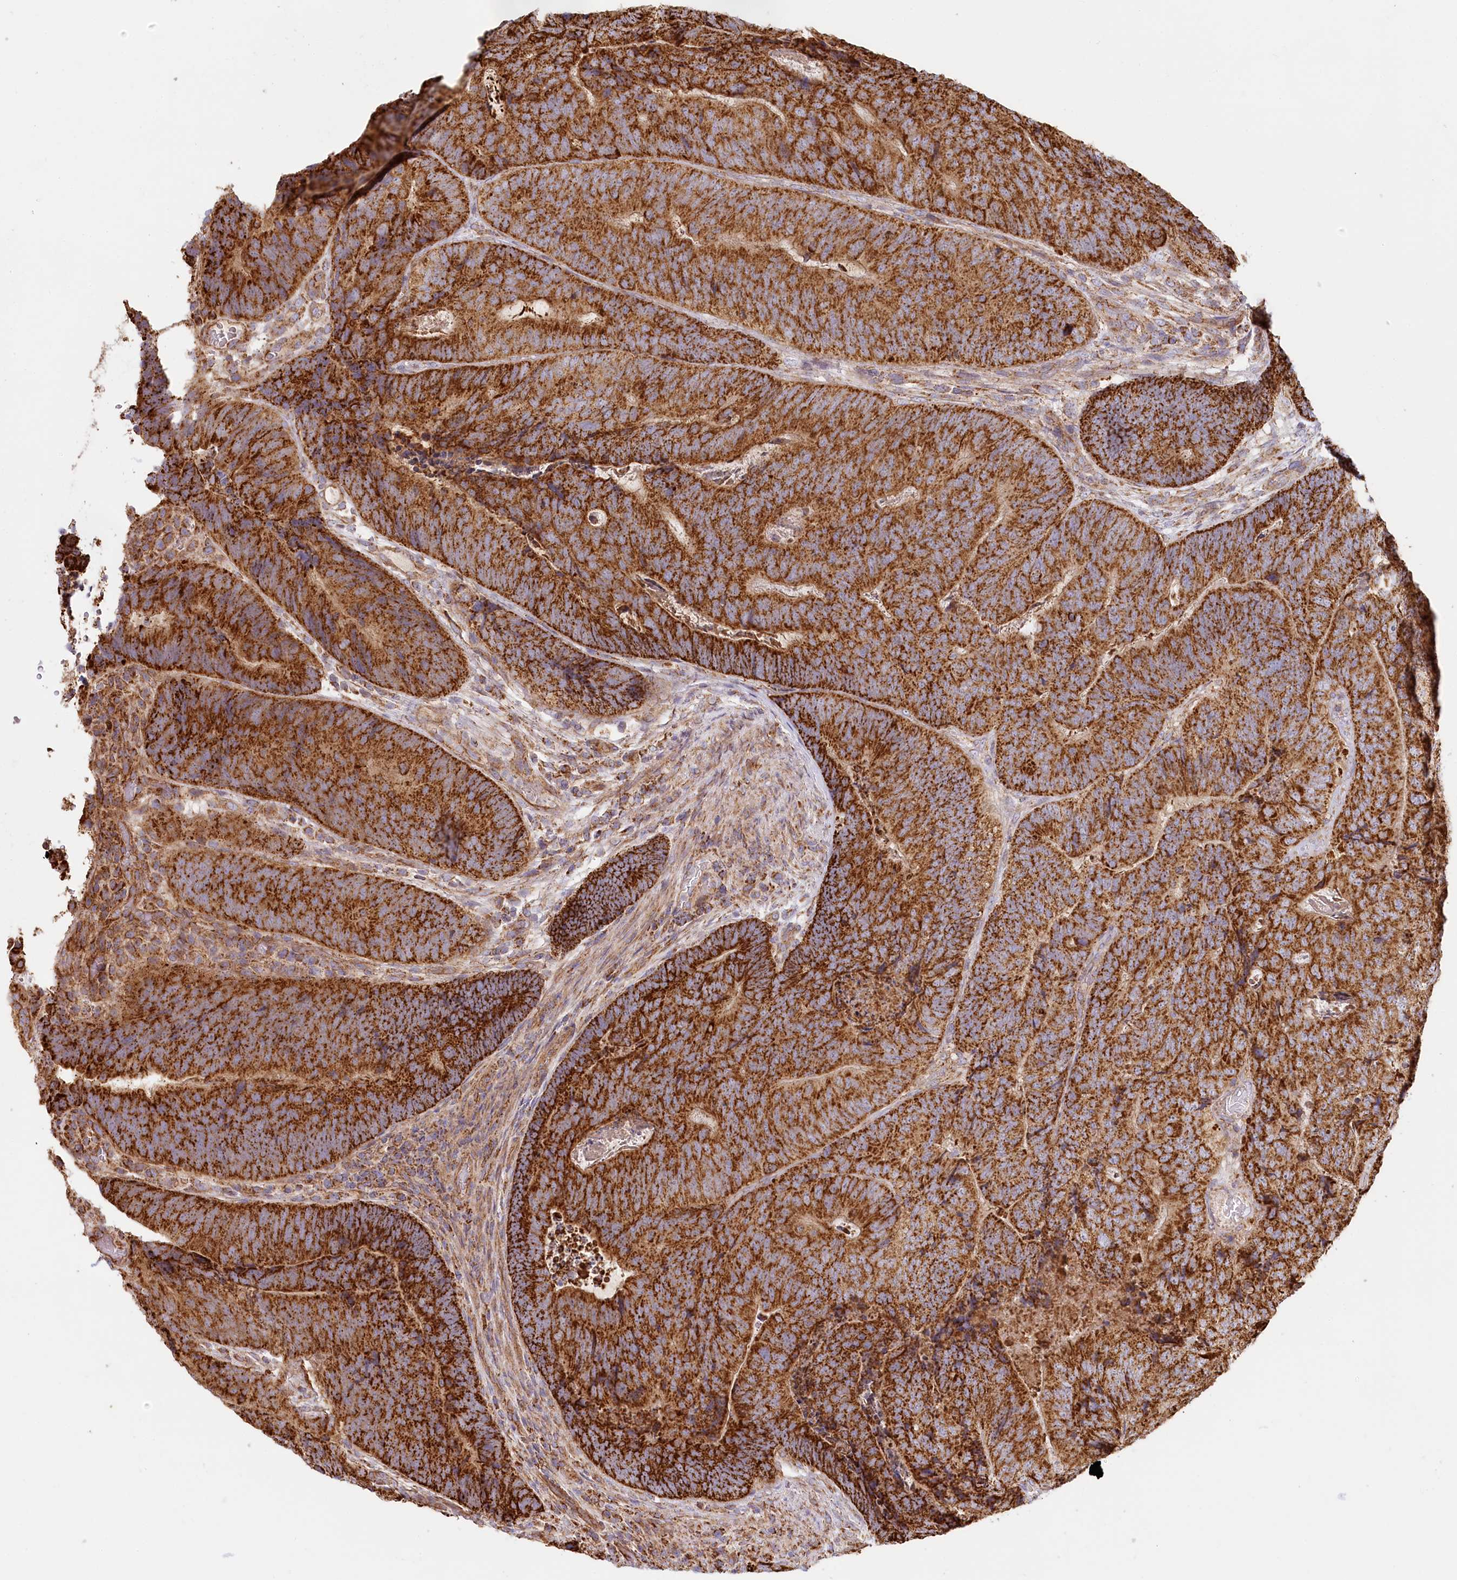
{"staining": {"intensity": "strong", "quantity": ">75%", "location": "cytoplasmic/membranous"}, "tissue": "colorectal cancer", "cell_type": "Tumor cells", "image_type": "cancer", "snomed": [{"axis": "morphology", "description": "Adenocarcinoma, NOS"}, {"axis": "topography", "description": "Colon"}], "caption": "Immunohistochemical staining of colorectal cancer displays high levels of strong cytoplasmic/membranous expression in about >75% of tumor cells.", "gene": "UMPS", "patient": {"sex": "female", "age": 67}}